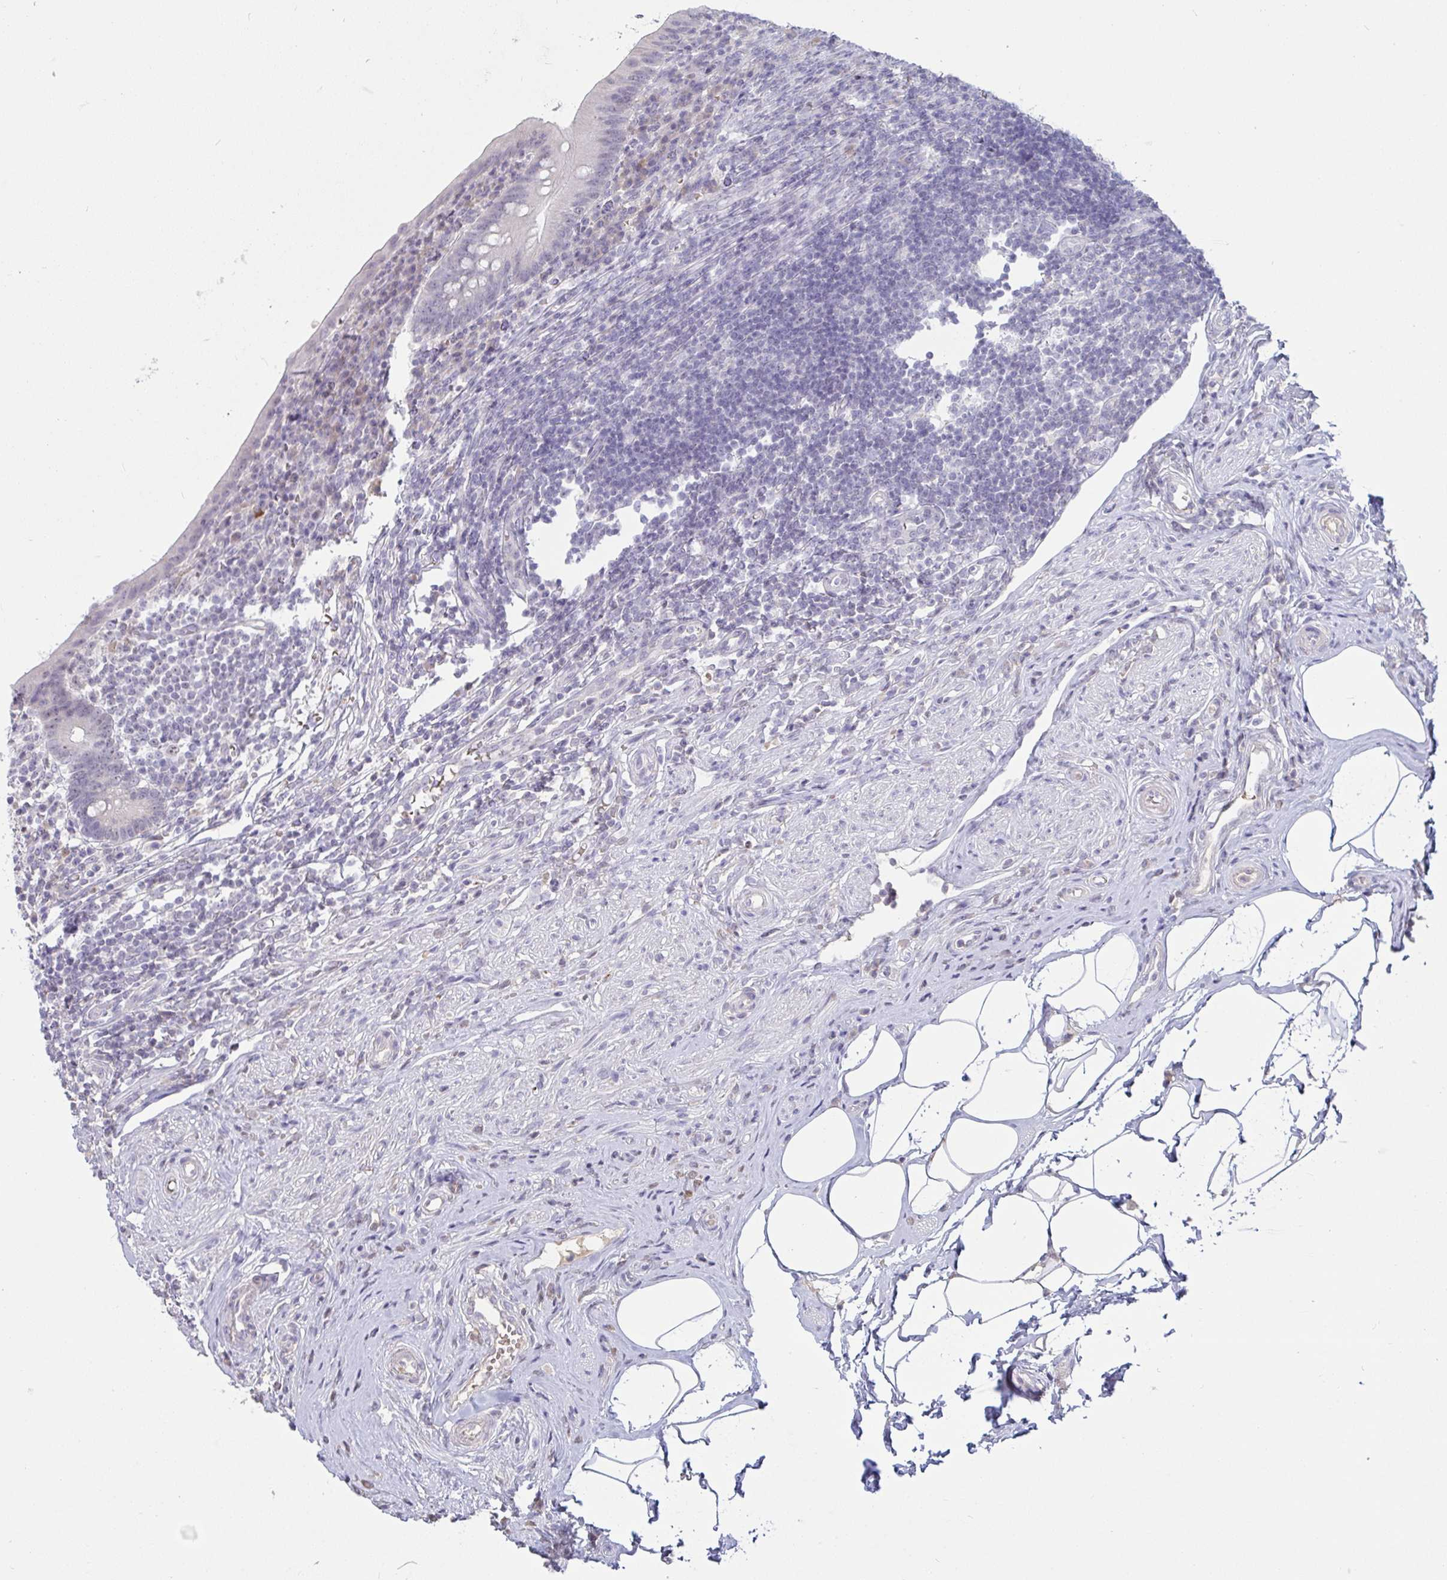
{"staining": {"intensity": "negative", "quantity": "none", "location": "none"}, "tissue": "appendix", "cell_type": "Glandular cells", "image_type": "normal", "snomed": [{"axis": "morphology", "description": "Normal tissue, NOS"}, {"axis": "topography", "description": "Appendix"}], "caption": "IHC of benign appendix exhibits no expression in glandular cells.", "gene": "MYC", "patient": {"sex": "female", "age": 56}}